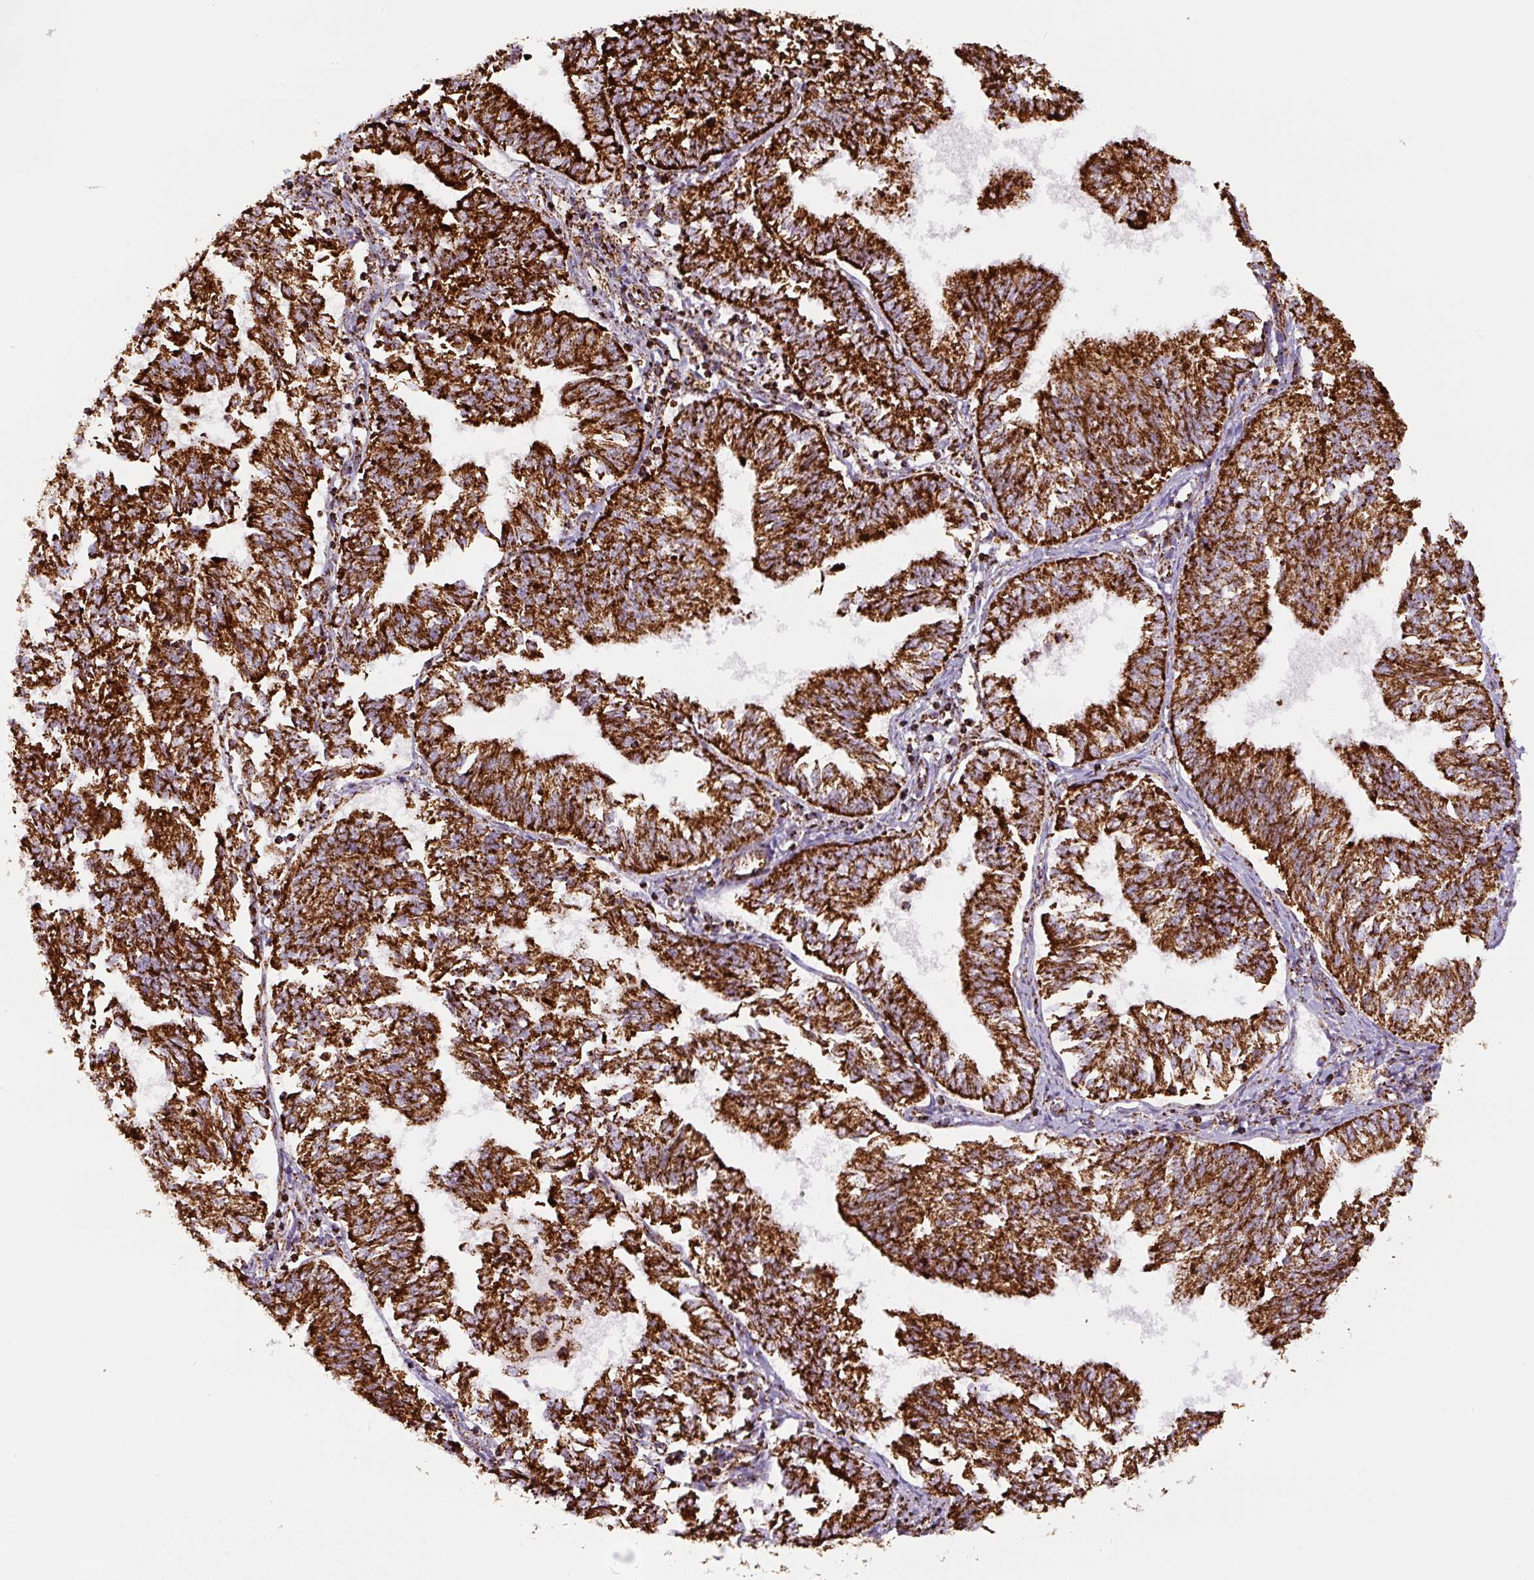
{"staining": {"intensity": "strong", "quantity": ">75%", "location": "cytoplasmic/membranous"}, "tissue": "endometrial cancer", "cell_type": "Tumor cells", "image_type": "cancer", "snomed": [{"axis": "morphology", "description": "Adenocarcinoma, NOS"}, {"axis": "topography", "description": "Endometrium"}], "caption": "Strong cytoplasmic/membranous protein positivity is appreciated in approximately >75% of tumor cells in endometrial adenocarcinoma.", "gene": "ATP5F1A", "patient": {"sex": "female", "age": 58}}